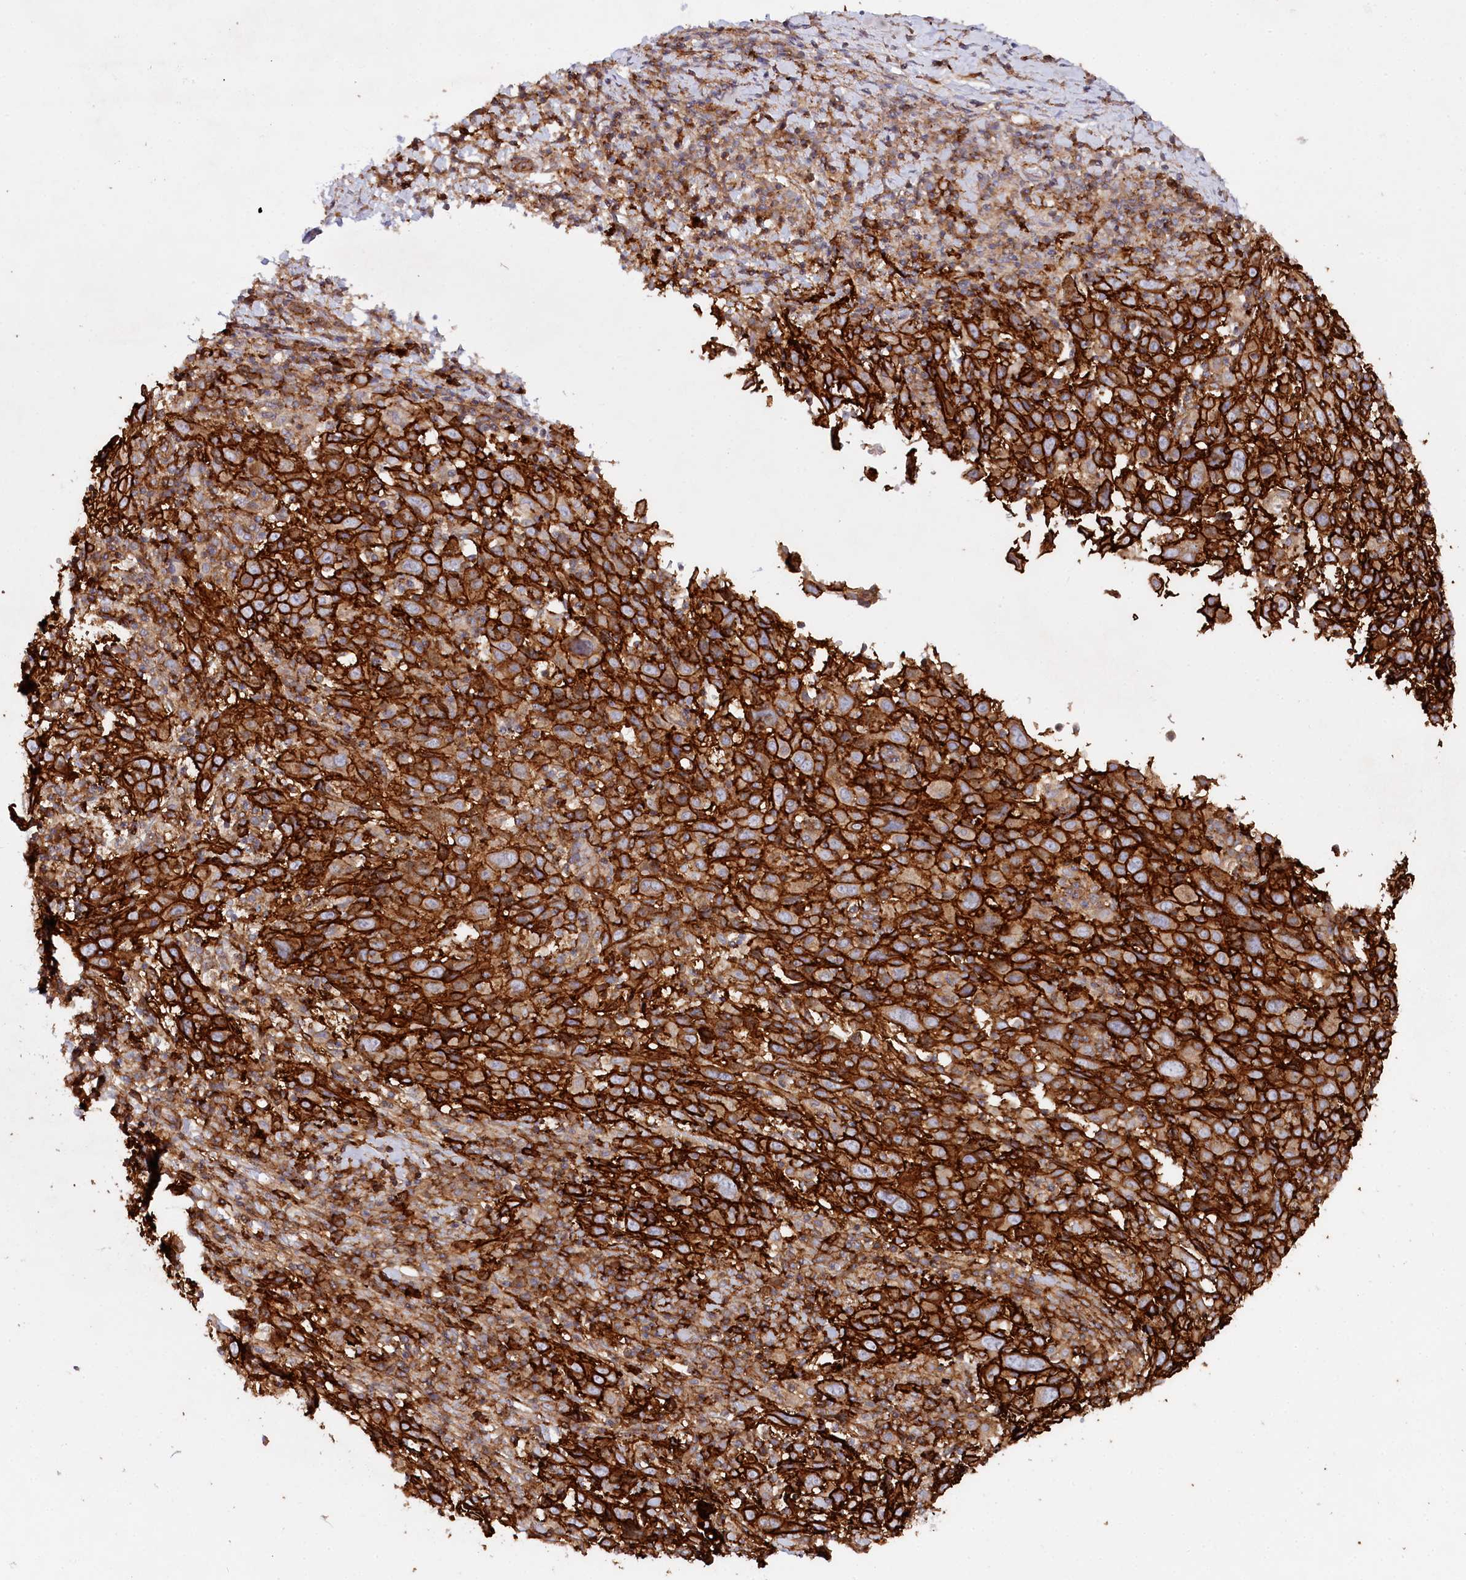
{"staining": {"intensity": "strong", "quantity": ">75%", "location": "cytoplasmic/membranous"}, "tissue": "cervical cancer", "cell_type": "Tumor cells", "image_type": "cancer", "snomed": [{"axis": "morphology", "description": "Squamous cell carcinoma, NOS"}, {"axis": "topography", "description": "Cervix"}], "caption": "Protein staining of cervical squamous cell carcinoma tissue reveals strong cytoplasmic/membranous expression in approximately >75% of tumor cells.", "gene": "RBP5", "patient": {"sex": "female", "age": 46}}